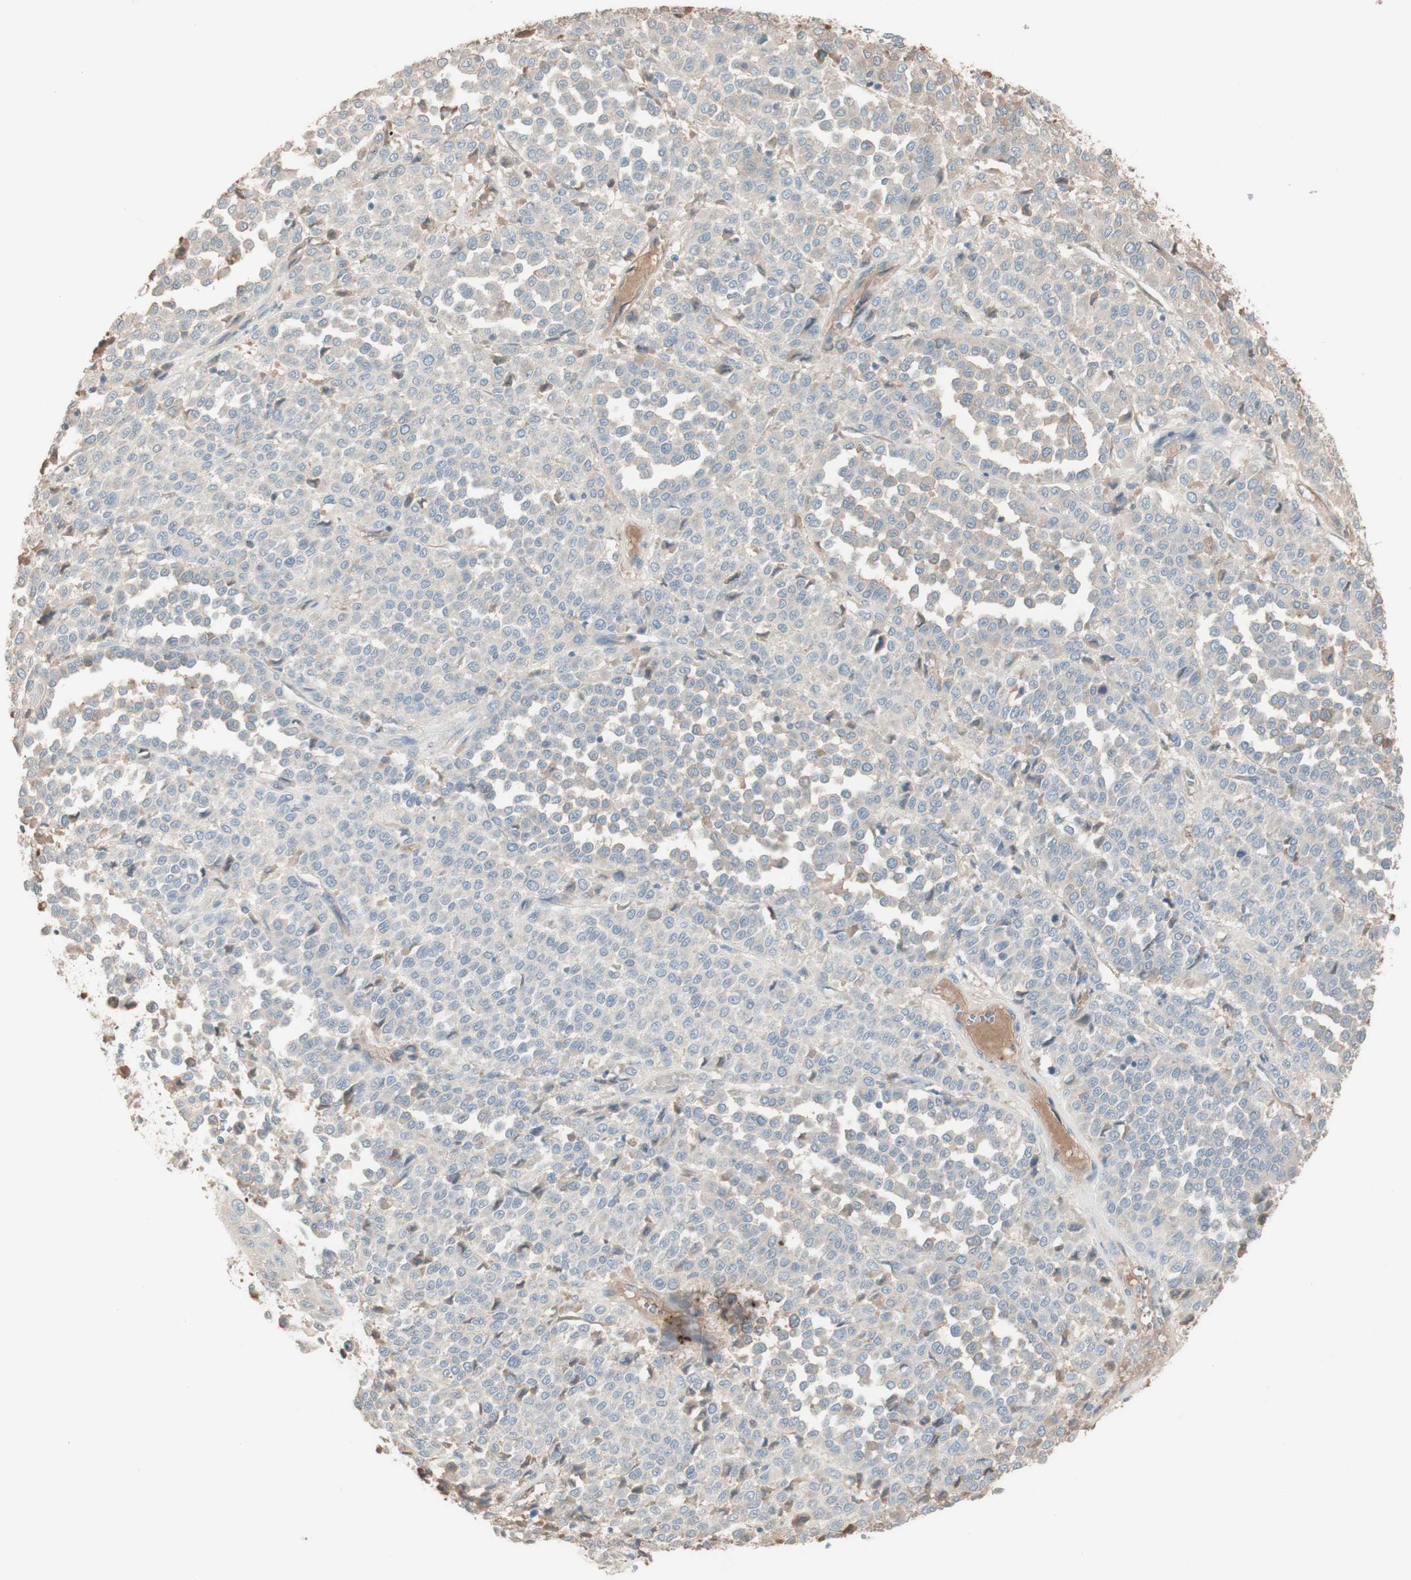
{"staining": {"intensity": "negative", "quantity": "none", "location": "none"}, "tissue": "melanoma", "cell_type": "Tumor cells", "image_type": "cancer", "snomed": [{"axis": "morphology", "description": "Malignant melanoma, Metastatic site"}, {"axis": "topography", "description": "Pancreas"}], "caption": "This is a photomicrograph of immunohistochemistry (IHC) staining of malignant melanoma (metastatic site), which shows no expression in tumor cells.", "gene": "IFNG", "patient": {"sex": "female", "age": 30}}